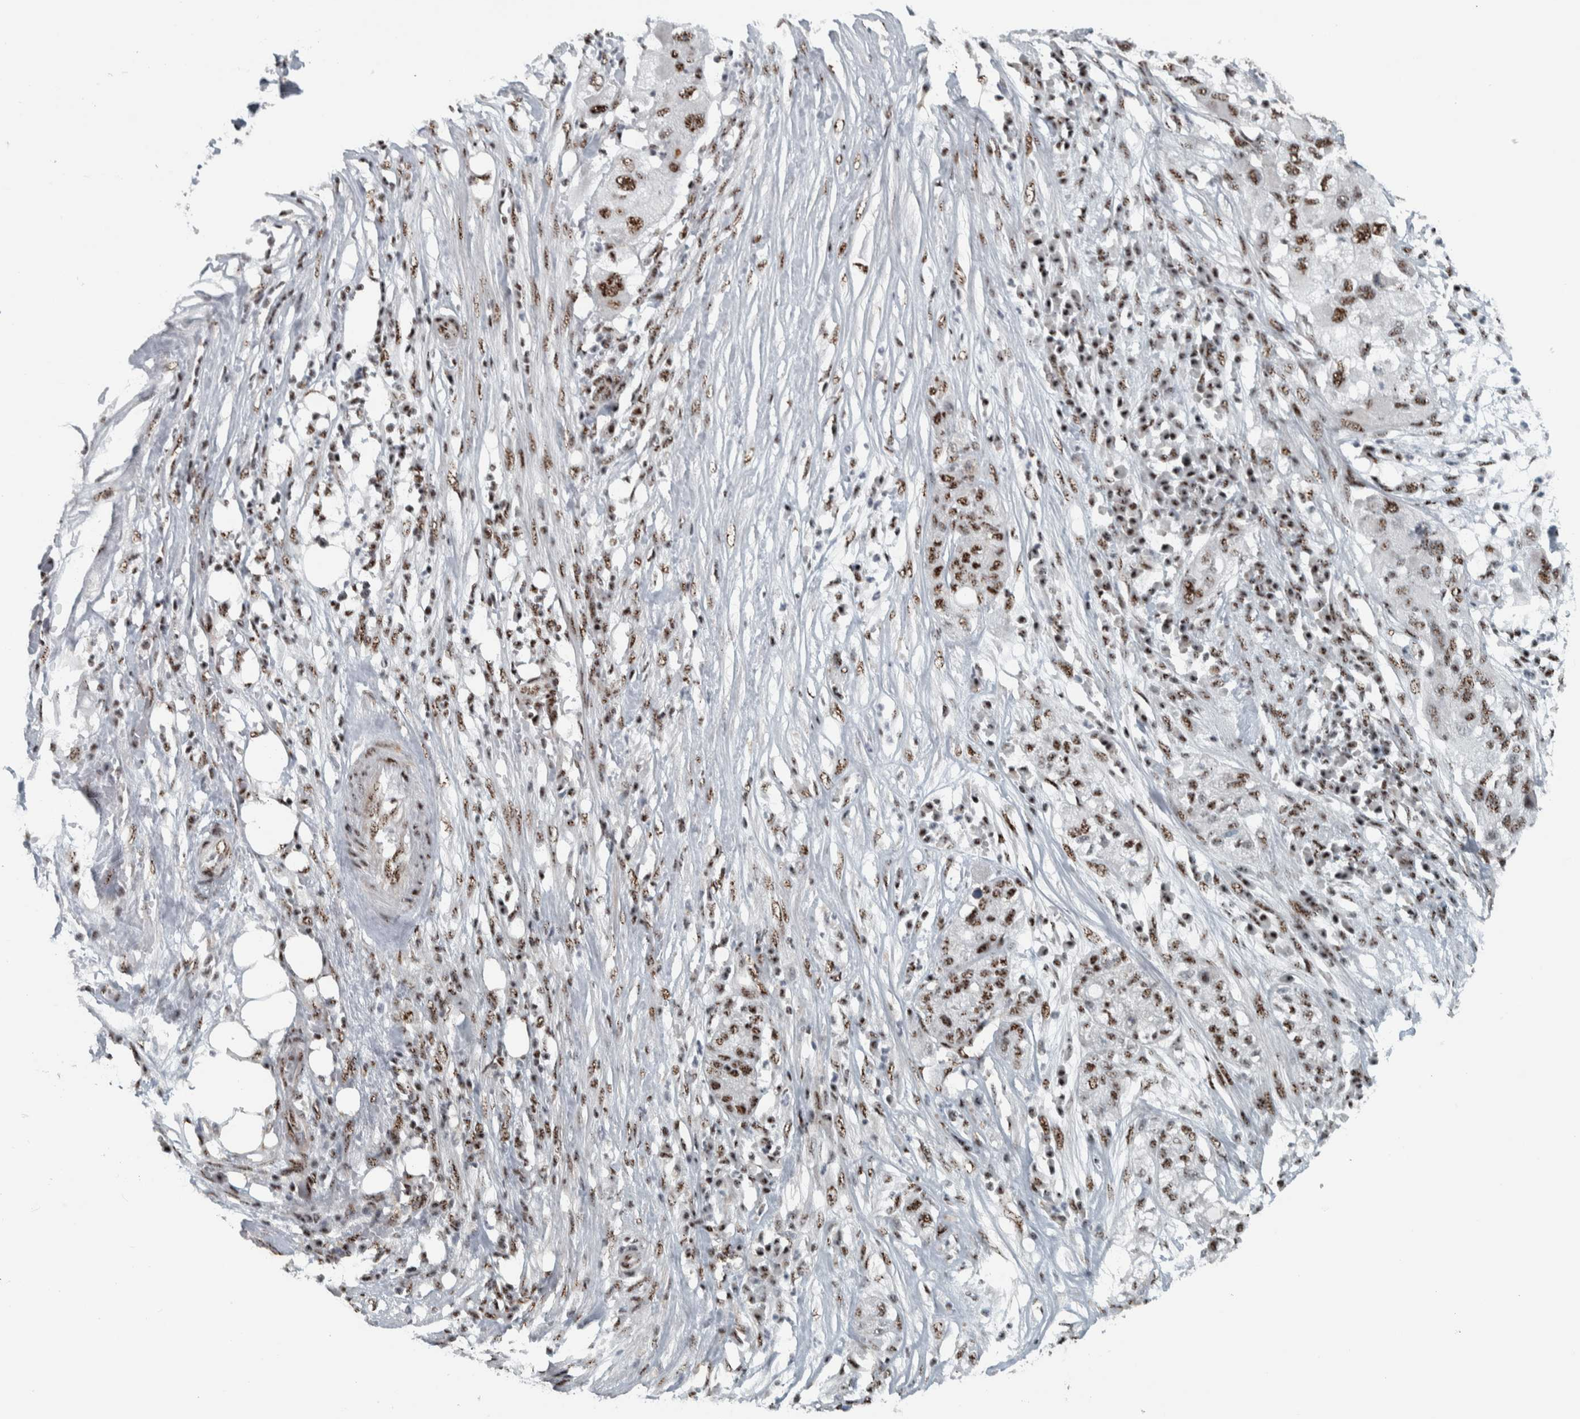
{"staining": {"intensity": "moderate", "quantity": ">75%", "location": "nuclear"}, "tissue": "pancreatic cancer", "cell_type": "Tumor cells", "image_type": "cancer", "snomed": [{"axis": "morphology", "description": "Adenocarcinoma, NOS"}, {"axis": "topography", "description": "Pancreas"}], "caption": "Immunohistochemical staining of human pancreatic cancer demonstrates medium levels of moderate nuclear protein staining in approximately >75% of tumor cells.", "gene": "SON", "patient": {"sex": "female", "age": 78}}